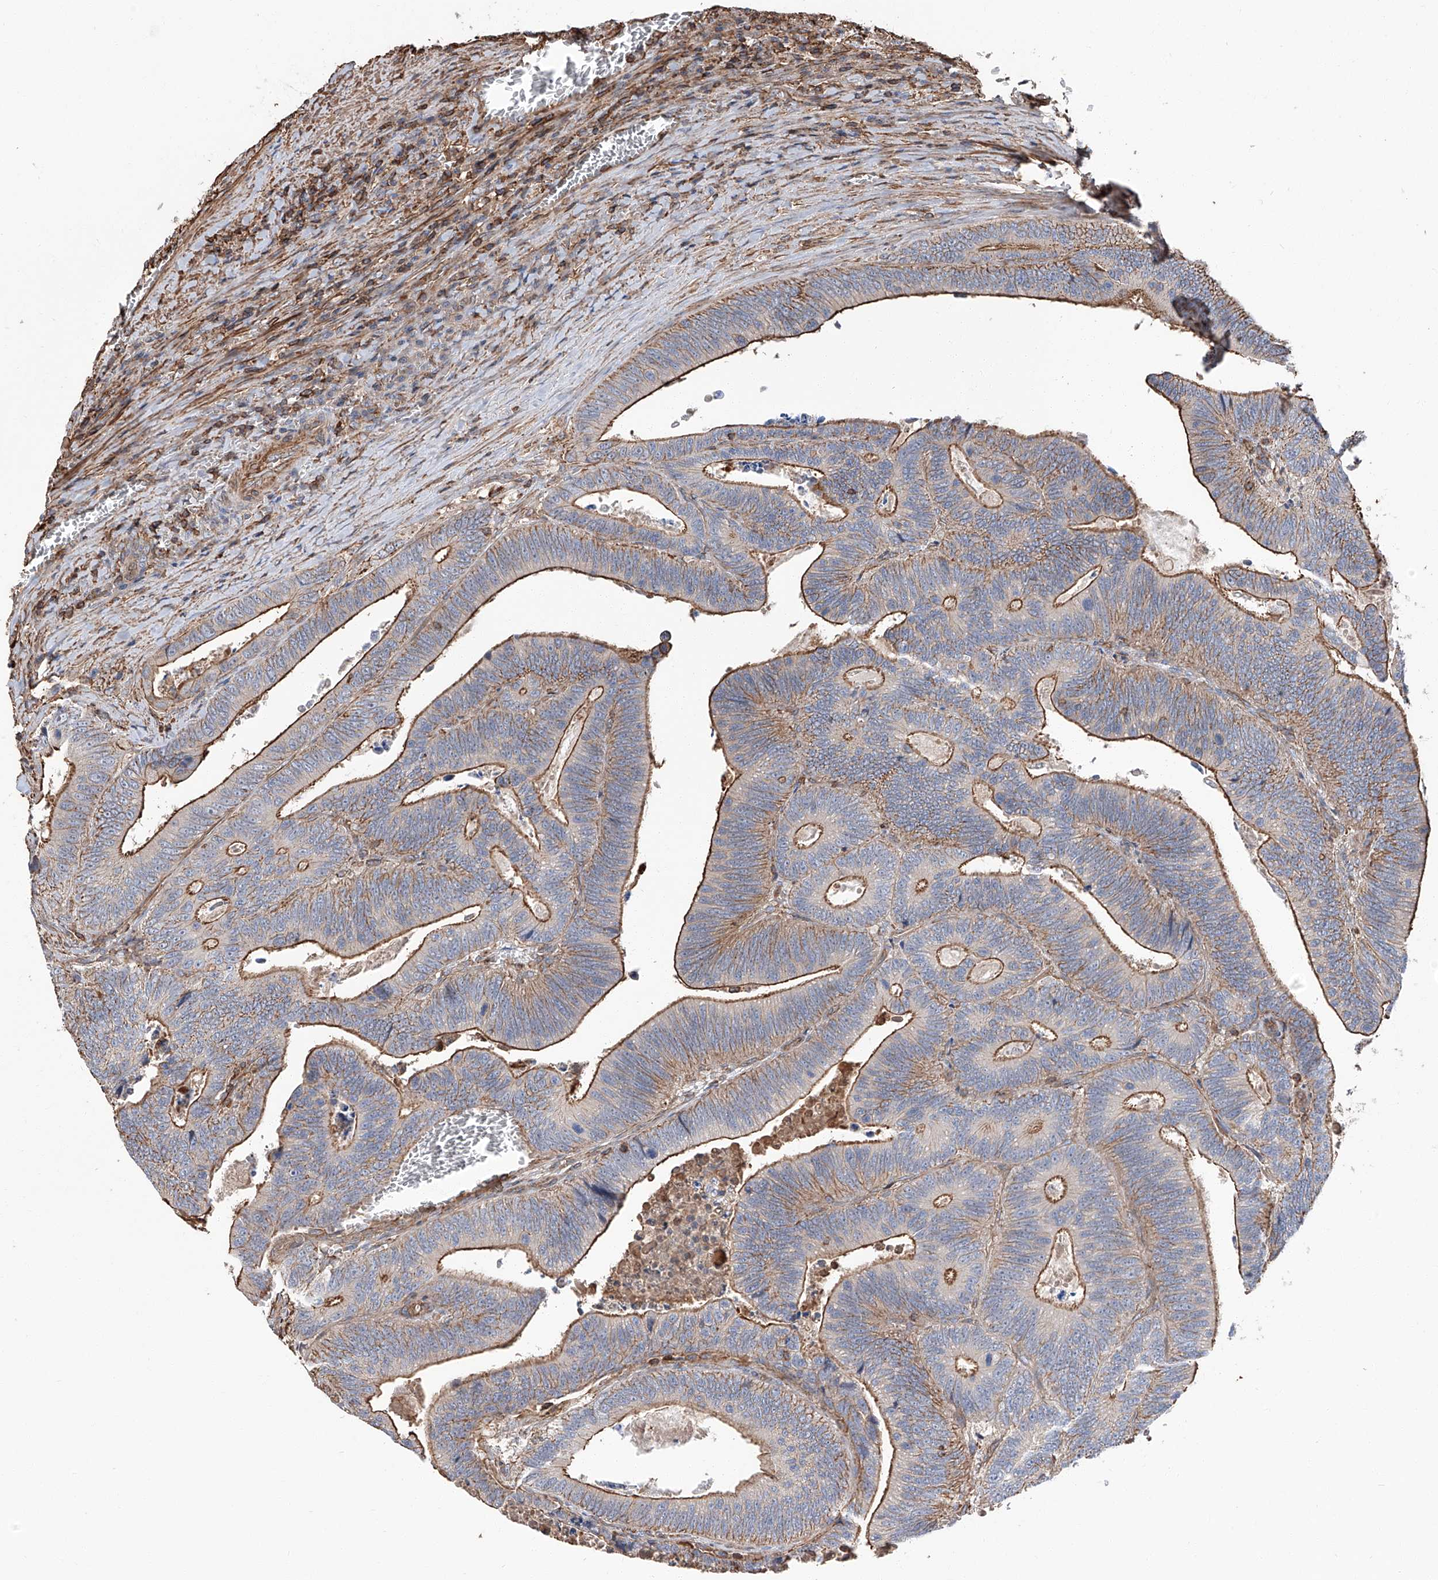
{"staining": {"intensity": "strong", "quantity": "25%-75%", "location": "cytoplasmic/membranous"}, "tissue": "colorectal cancer", "cell_type": "Tumor cells", "image_type": "cancer", "snomed": [{"axis": "morphology", "description": "Inflammation, NOS"}, {"axis": "morphology", "description": "Adenocarcinoma, NOS"}, {"axis": "topography", "description": "Colon"}], "caption": "The immunohistochemical stain highlights strong cytoplasmic/membranous staining in tumor cells of colorectal cancer (adenocarcinoma) tissue.", "gene": "PIEZO2", "patient": {"sex": "male", "age": 72}}